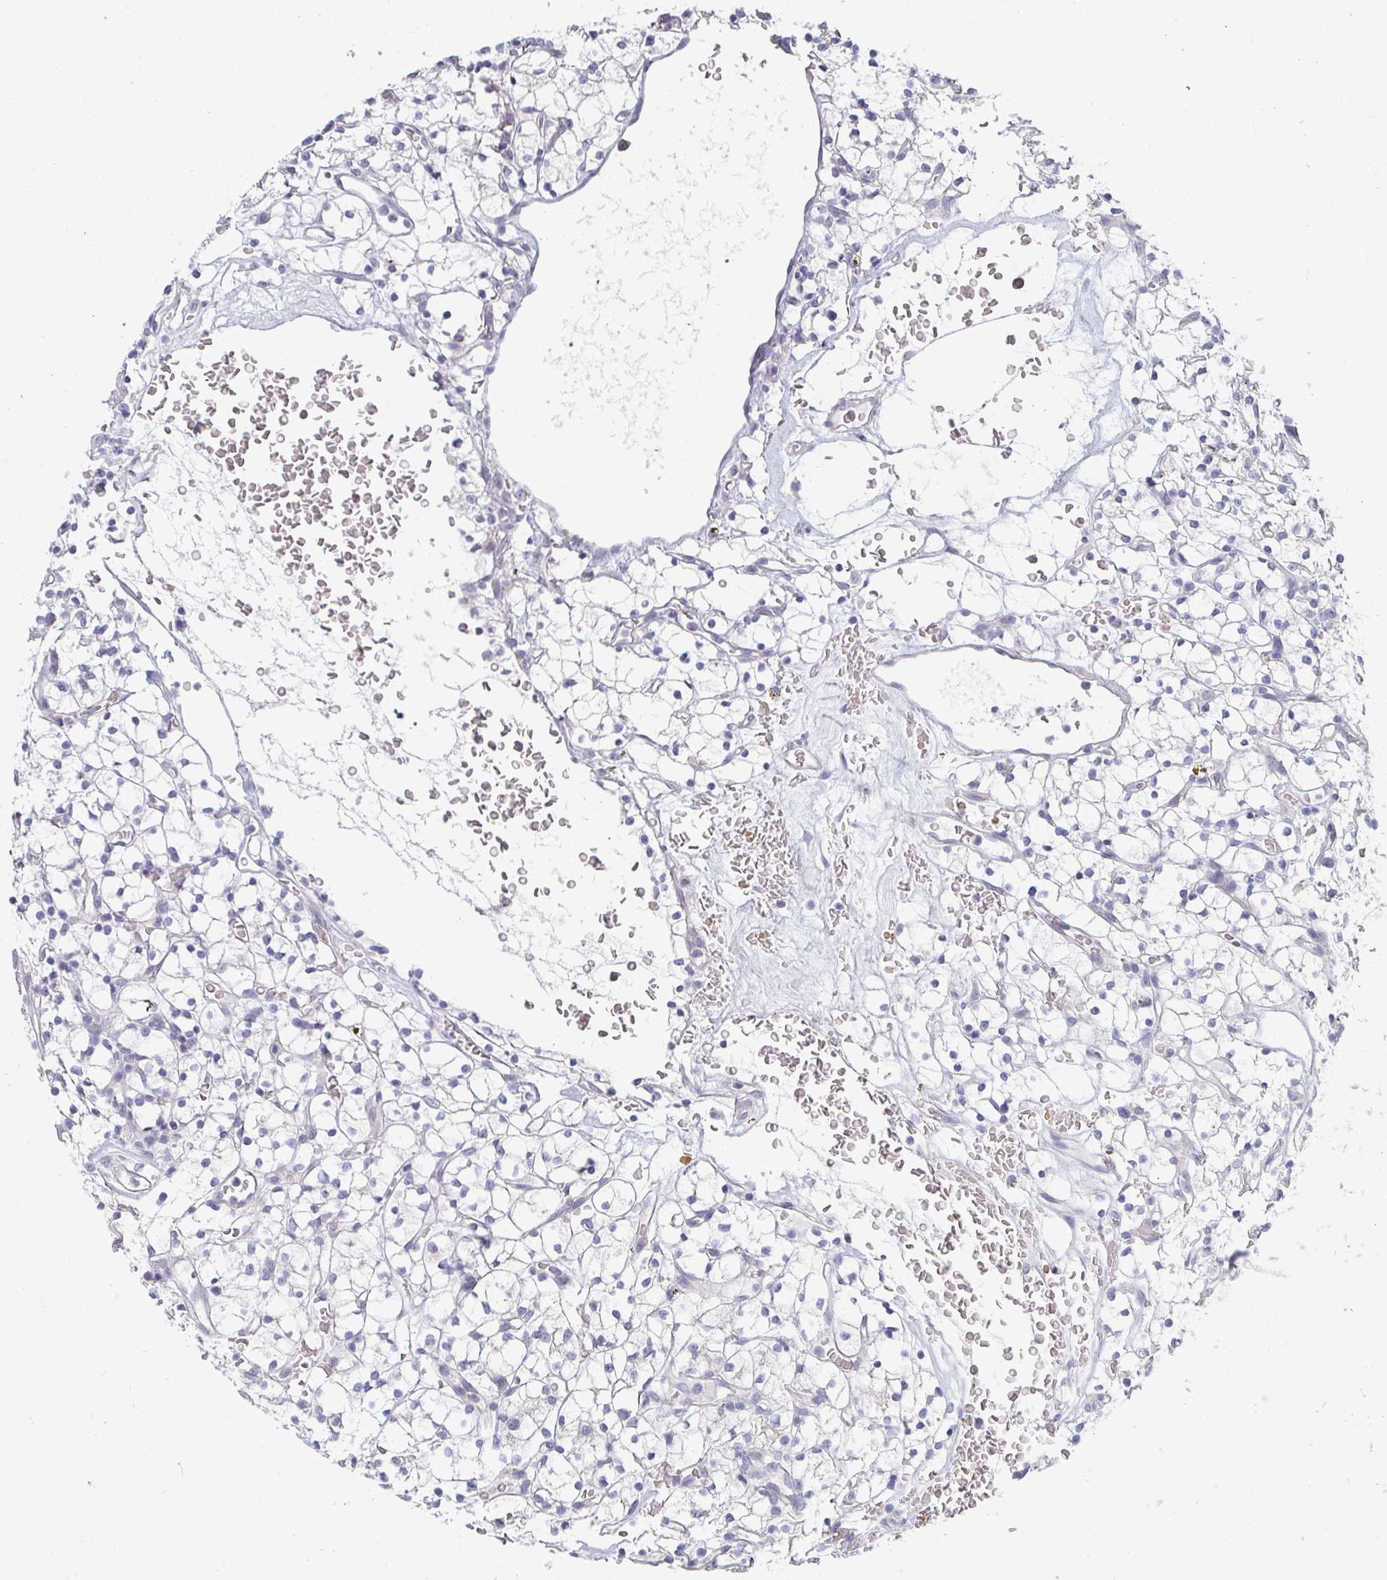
{"staining": {"intensity": "negative", "quantity": "none", "location": "none"}, "tissue": "renal cancer", "cell_type": "Tumor cells", "image_type": "cancer", "snomed": [{"axis": "morphology", "description": "Adenocarcinoma, NOS"}, {"axis": "topography", "description": "Kidney"}], "caption": "Protein analysis of adenocarcinoma (renal) demonstrates no significant positivity in tumor cells. Nuclei are stained in blue.", "gene": "SHB", "patient": {"sex": "female", "age": 64}}